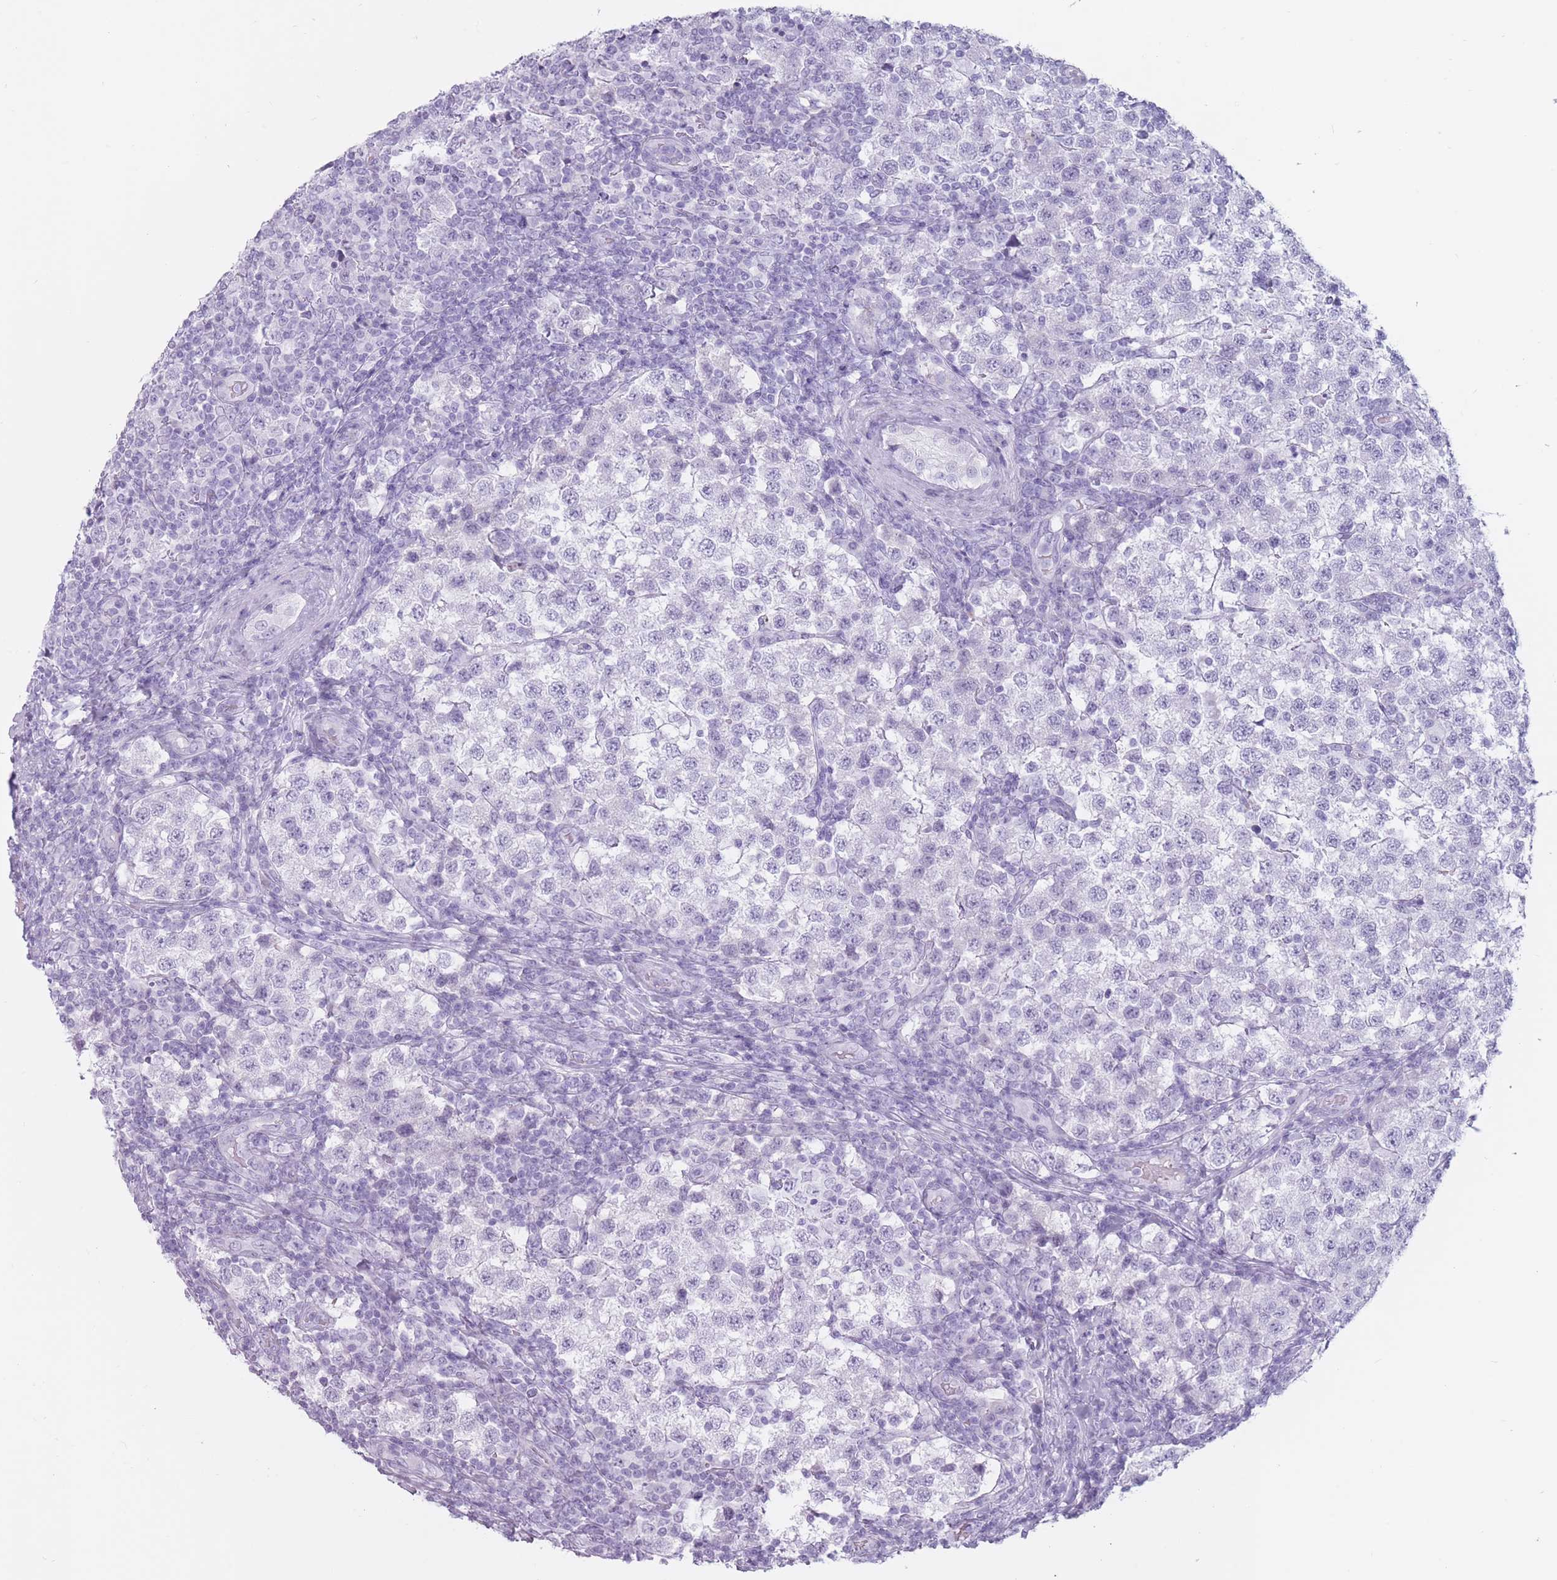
{"staining": {"intensity": "negative", "quantity": "none", "location": "none"}, "tissue": "testis cancer", "cell_type": "Tumor cells", "image_type": "cancer", "snomed": [{"axis": "morphology", "description": "Seminoma, NOS"}, {"axis": "topography", "description": "Testis"}], "caption": "High power microscopy photomicrograph of an IHC micrograph of seminoma (testis), revealing no significant positivity in tumor cells.", "gene": "PNMA3", "patient": {"sex": "male", "age": 34}}